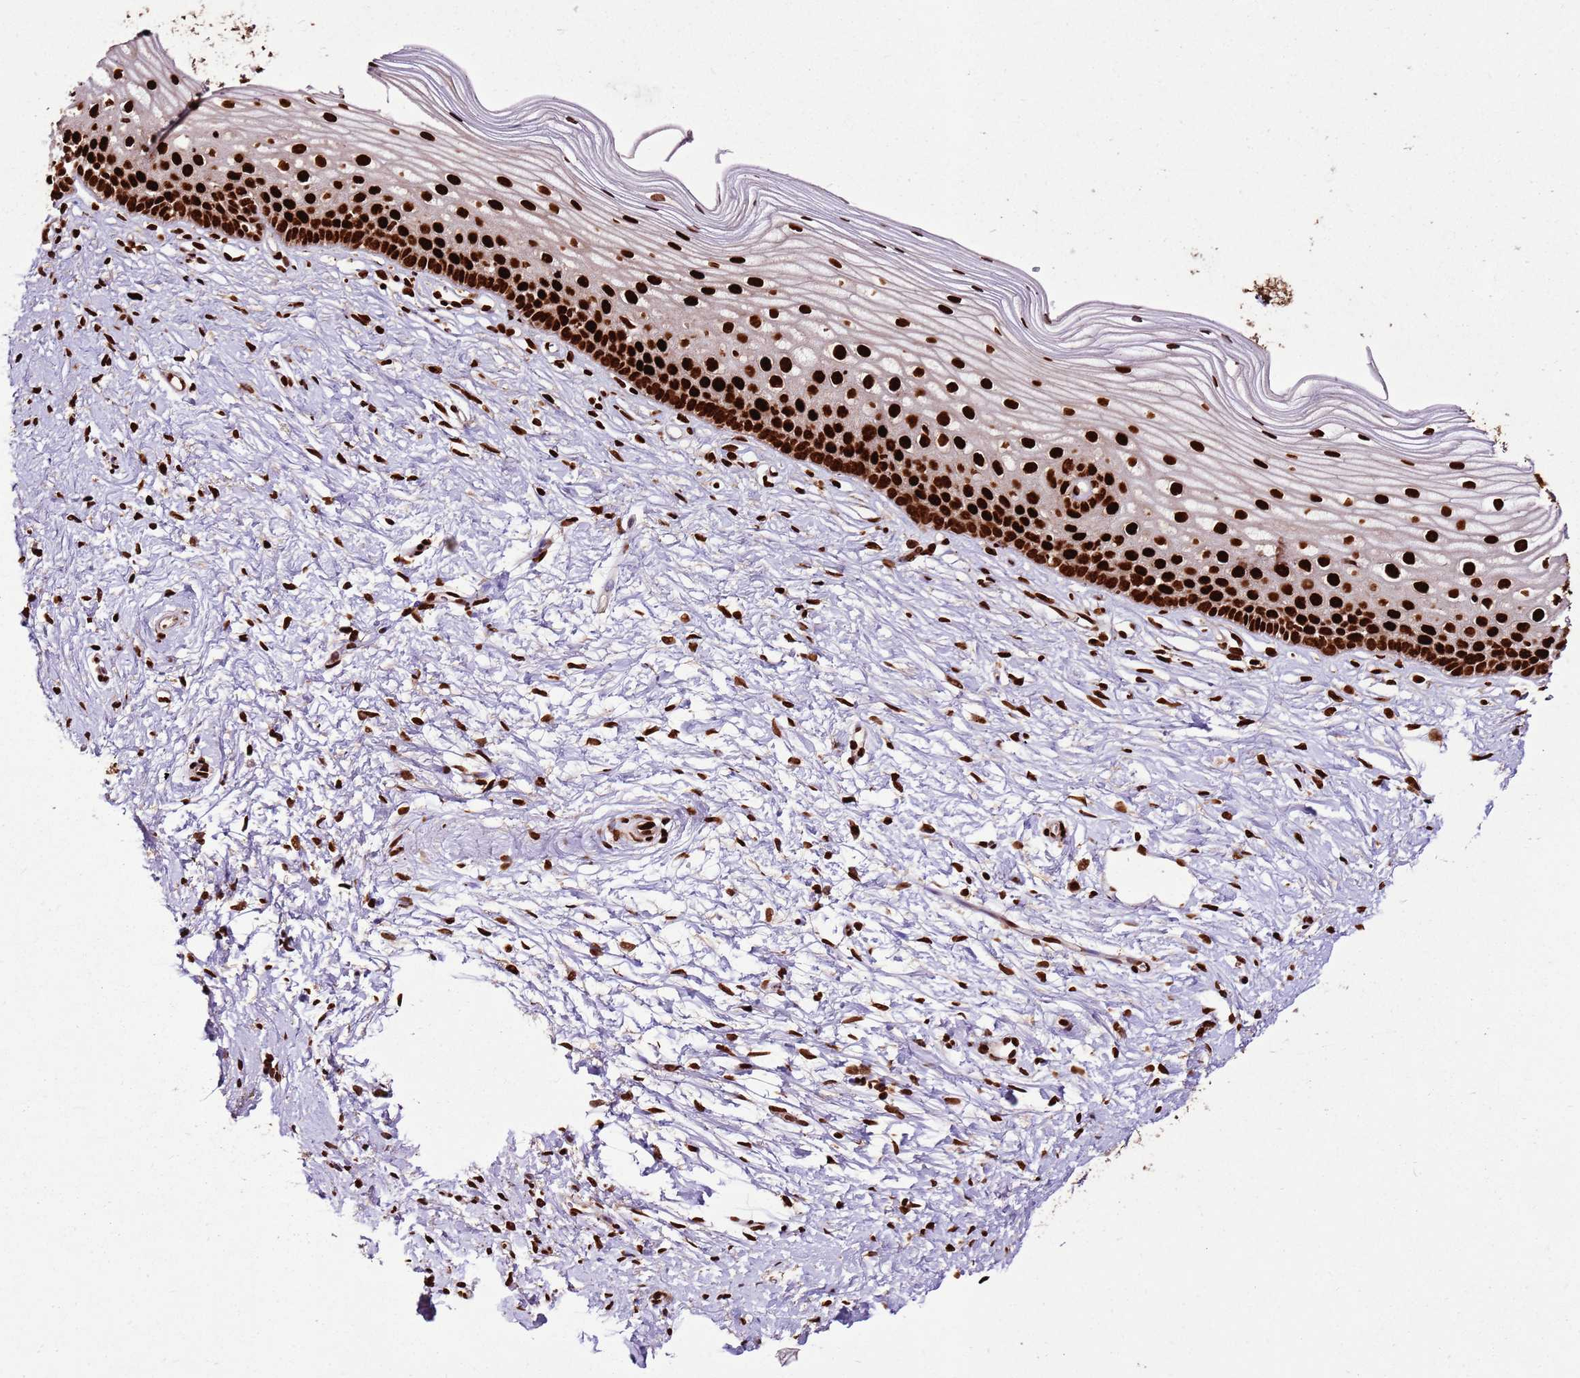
{"staining": {"intensity": "strong", "quantity": ">75%", "location": "nuclear"}, "tissue": "cervix", "cell_type": "Glandular cells", "image_type": "normal", "snomed": [{"axis": "morphology", "description": "Normal tissue, NOS"}, {"axis": "topography", "description": "Cervix"}], "caption": "High-power microscopy captured an IHC photomicrograph of normal cervix, revealing strong nuclear staining in about >75% of glandular cells.", "gene": "HNRNPAB", "patient": {"sex": "female", "age": 40}}